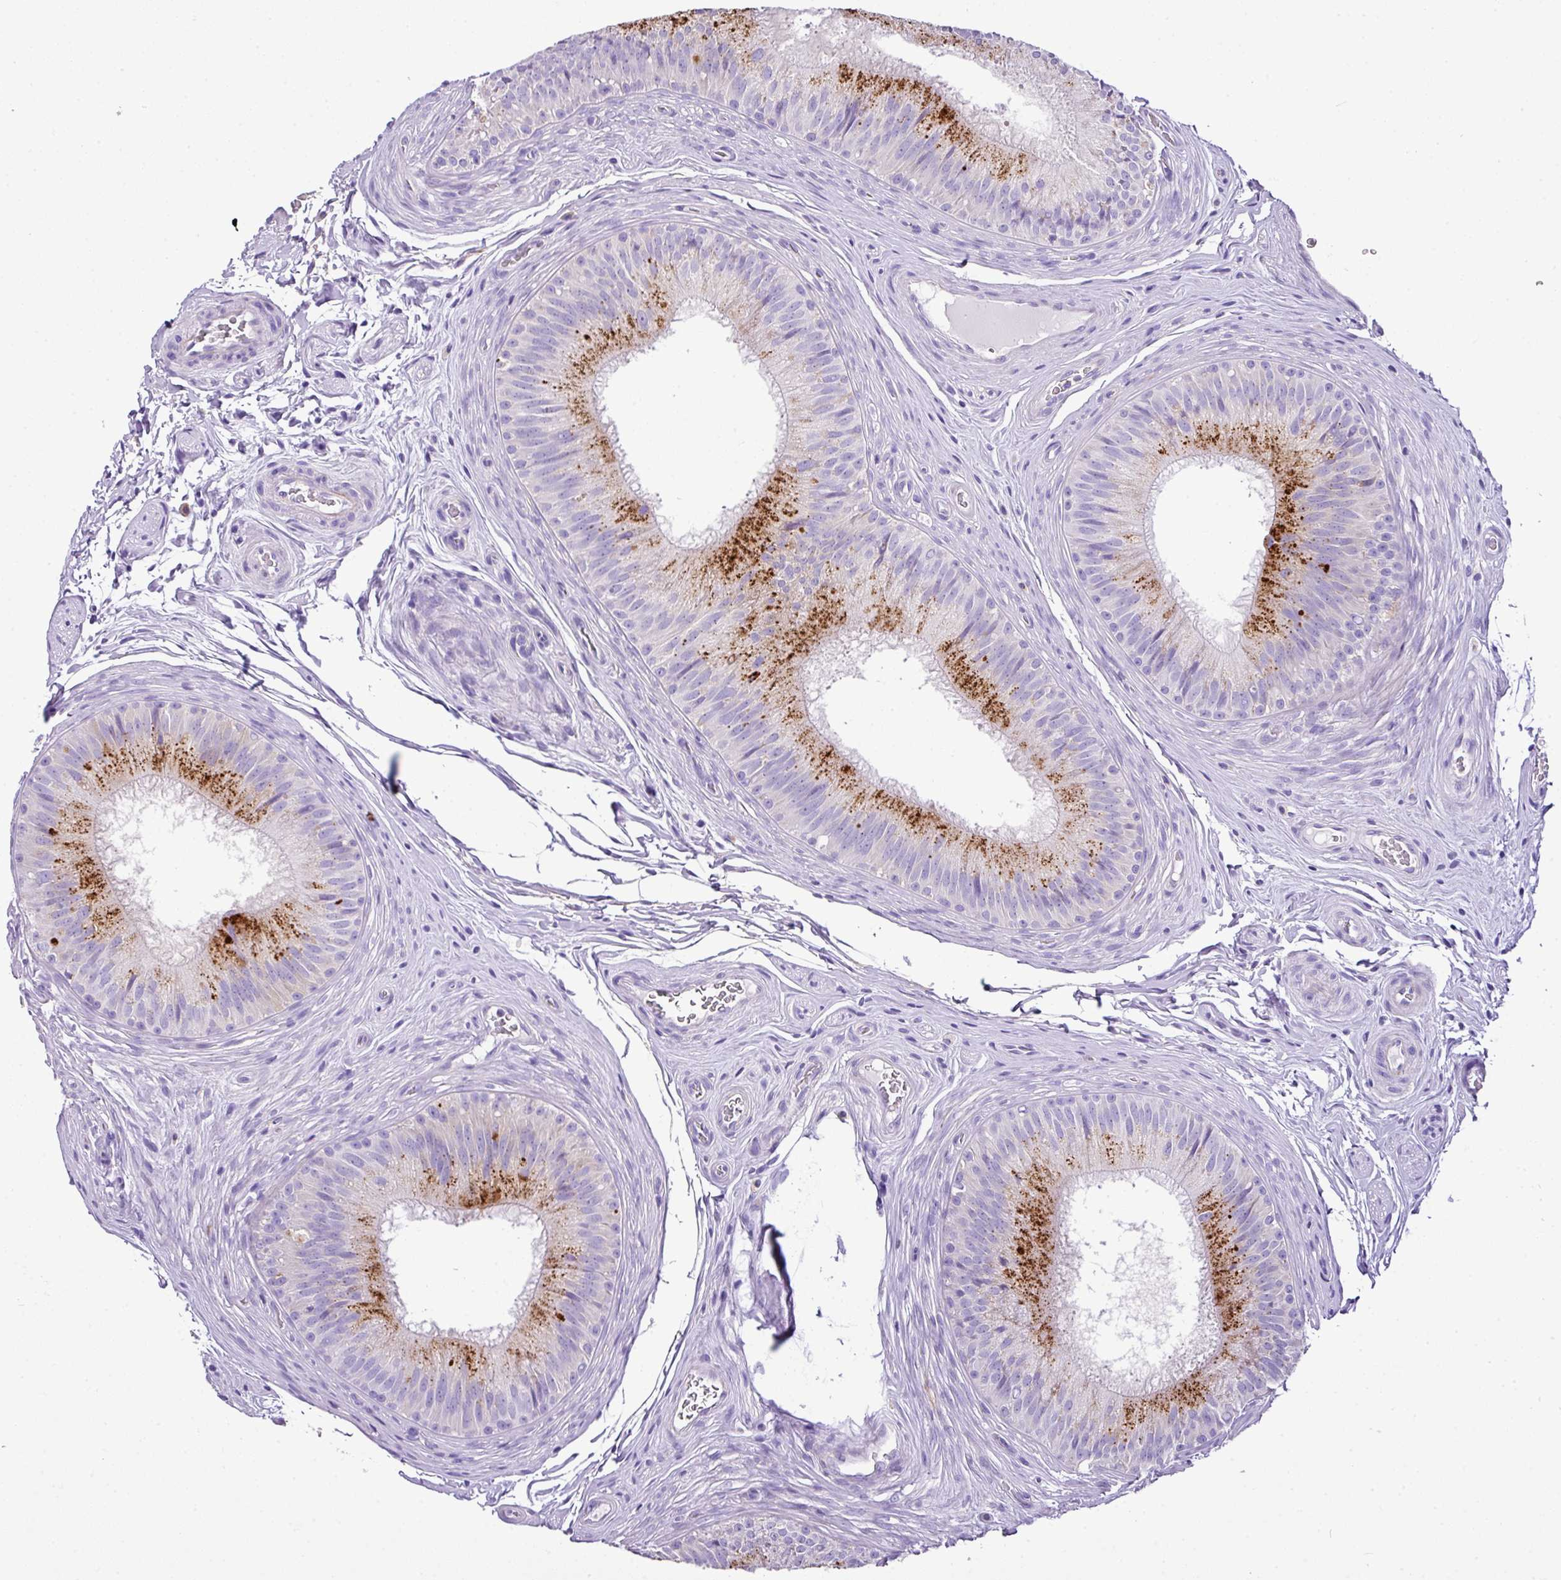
{"staining": {"intensity": "strong", "quantity": "25%-75%", "location": "cytoplasmic/membranous"}, "tissue": "epididymis", "cell_type": "Glandular cells", "image_type": "normal", "snomed": [{"axis": "morphology", "description": "Normal tissue, NOS"}, {"axis": "topography", "description": "Epididymis"}], "caption": "An immunohistochemistry photomicrograph of unremarkable tissue is shown. Protein staining in brown shows strong cytoplasmic/membranous positivity in epididymis within glandular cells.", "gene": "PGAP4", "patient": {"sex": "male", "age": 24}}